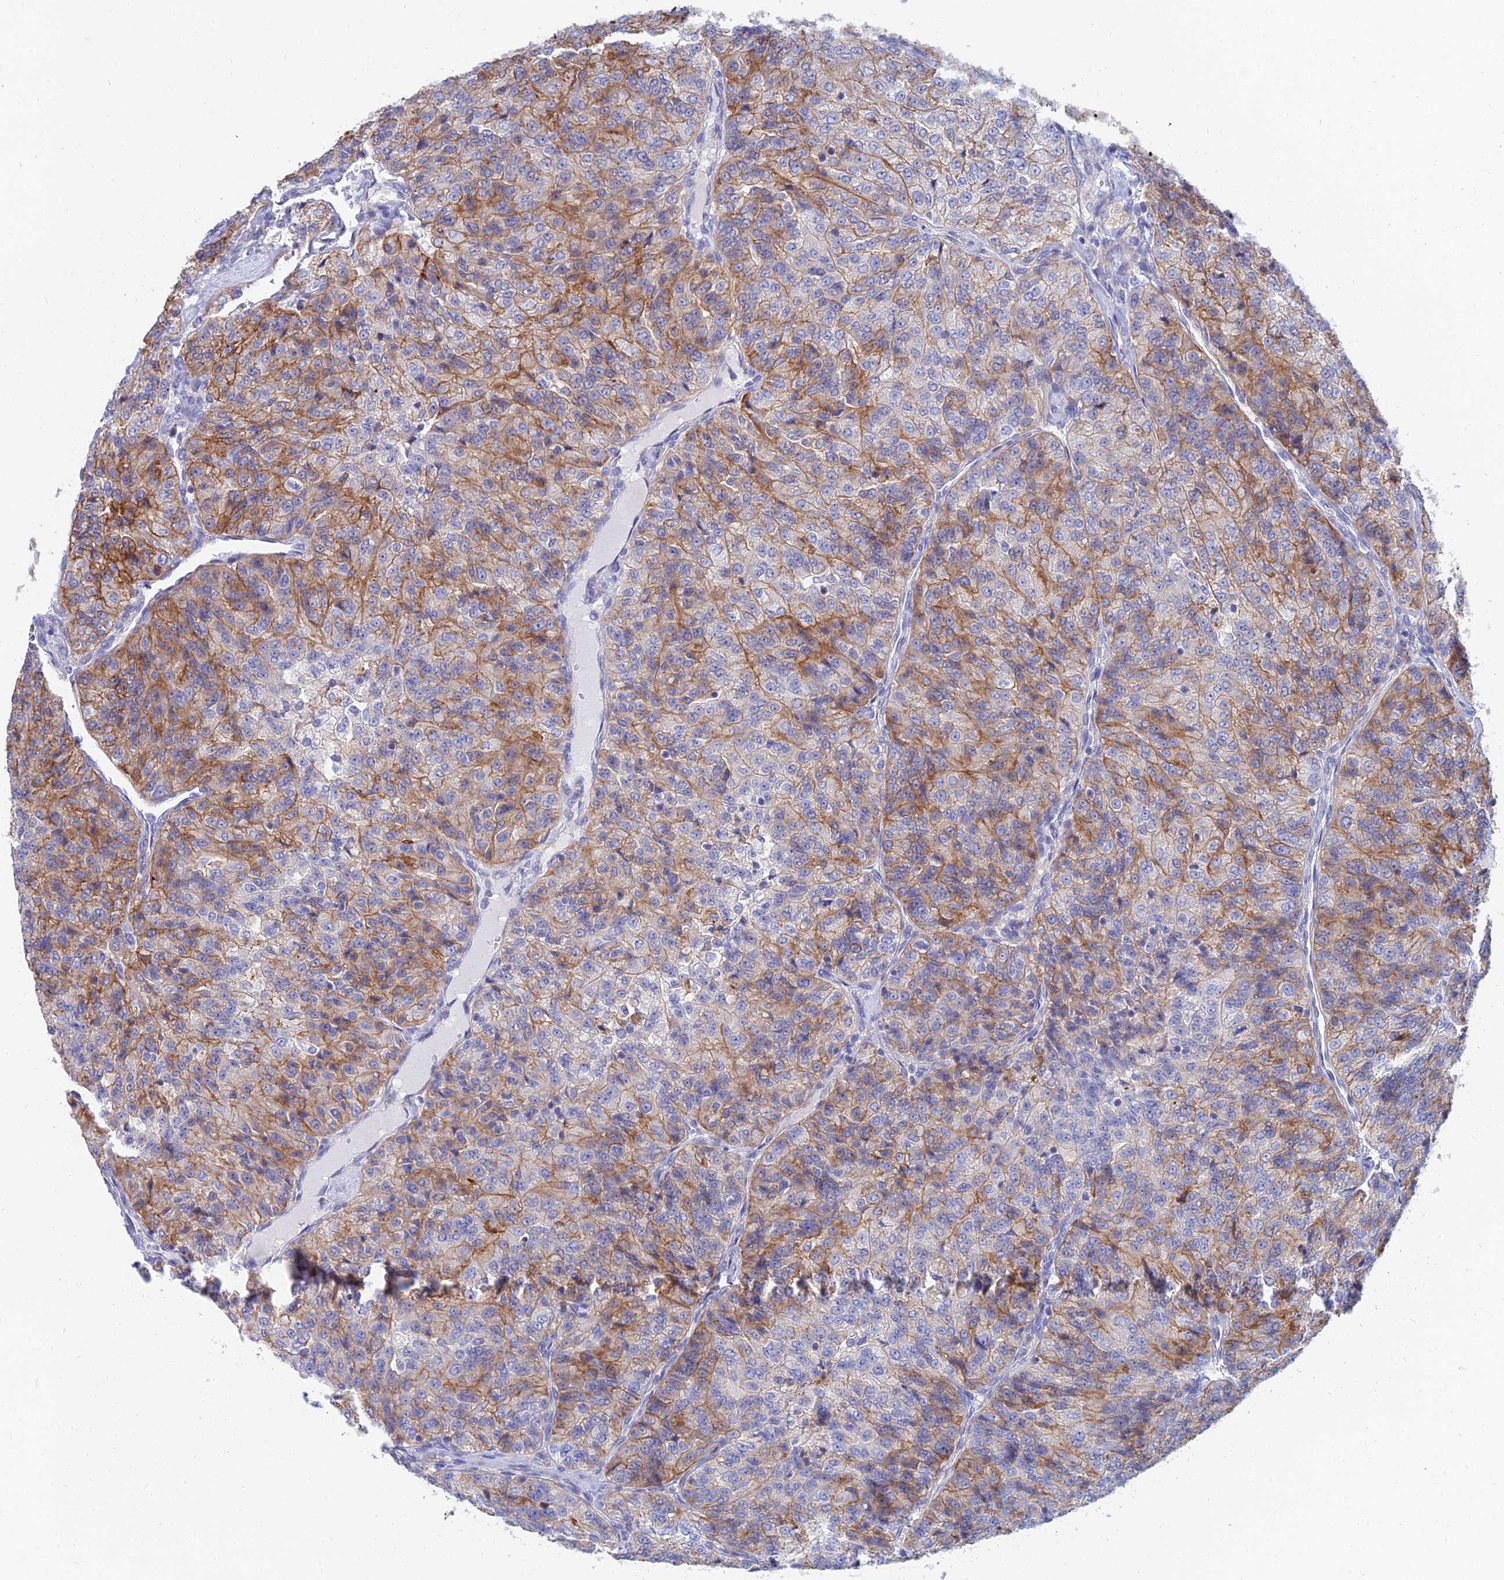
{"staining": {"intensity": "moderate", "quantity": "25%-75%", "location": "cytoplasmic/membranous"}, "tissue": "renal cancer", "cell_type": "Tumor cells", "image_type": "cancer", "snomed": [{"axis": "morphology", "description": "Adenocarcinoma, NOS"}, {"axis": "topography", "description": "Kidney"}], "caption": "Adenocarcinoma (renal) stained with a protein marker shows moderate staining in tumor cells.", "gene": "TRIM43B", "patient": {"sex": "female", "age": 63}}